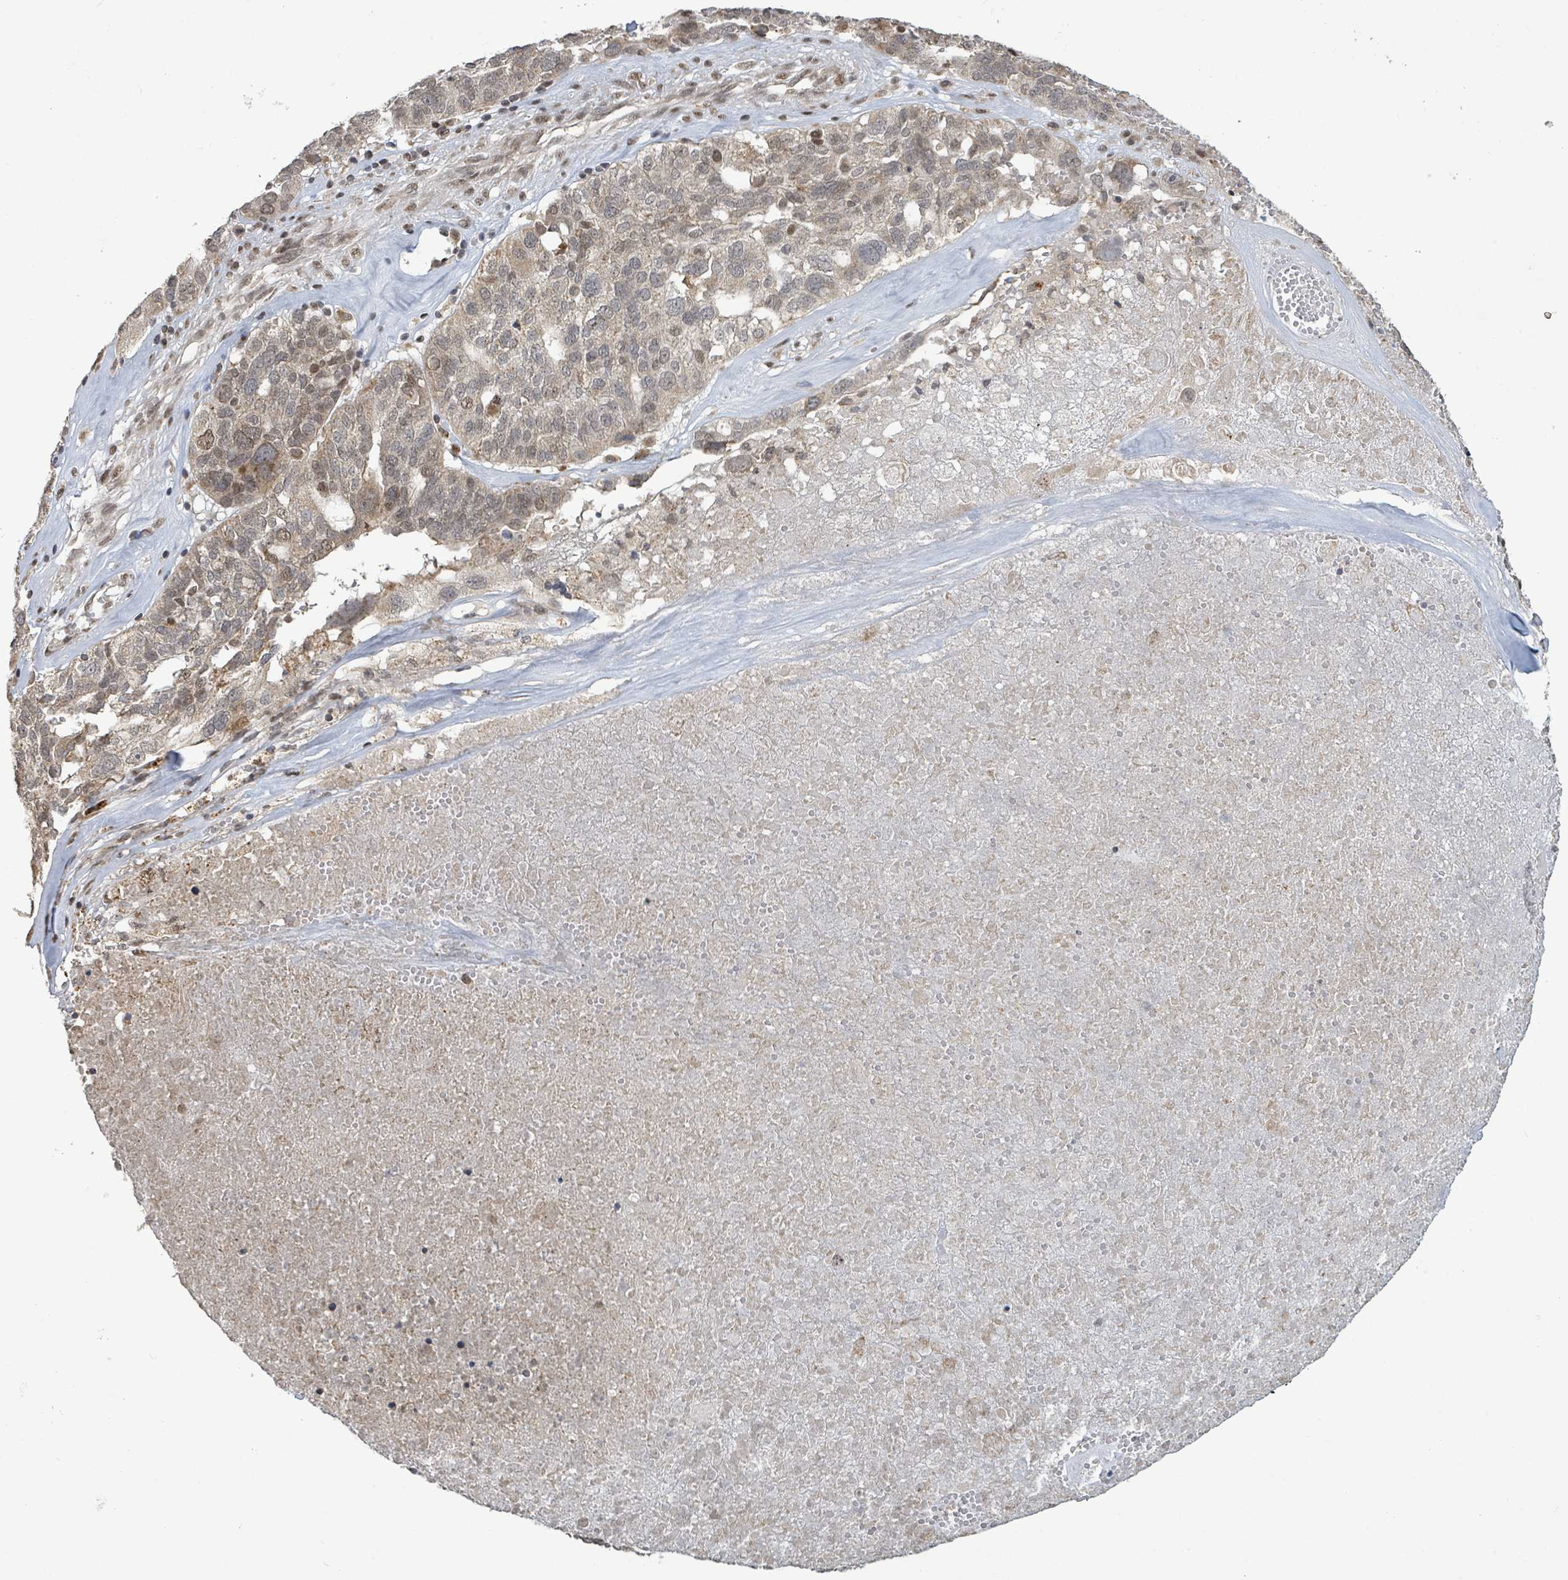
{"staining": {"intensity": "weak", "quantity": "25%-75%", "location": "nuclear"}, "tissue": "ovarian cancer", "cell_type": "Tumor cells", "image_type": "cancer", "snomed": [{"axis": "morphology", "description": "Cystadenocarcinoma, serous, NOS"}, {"axis": "topography", "description": "Ovary"}], "caption": "Ovarian cancer tissue demonstrates weak nuclear positivity in about 25%-75% of tumor cells, visualized by immunohistochemistry.", "gene": "SBF2", "patient": {"sex": "female", "age": 59}}